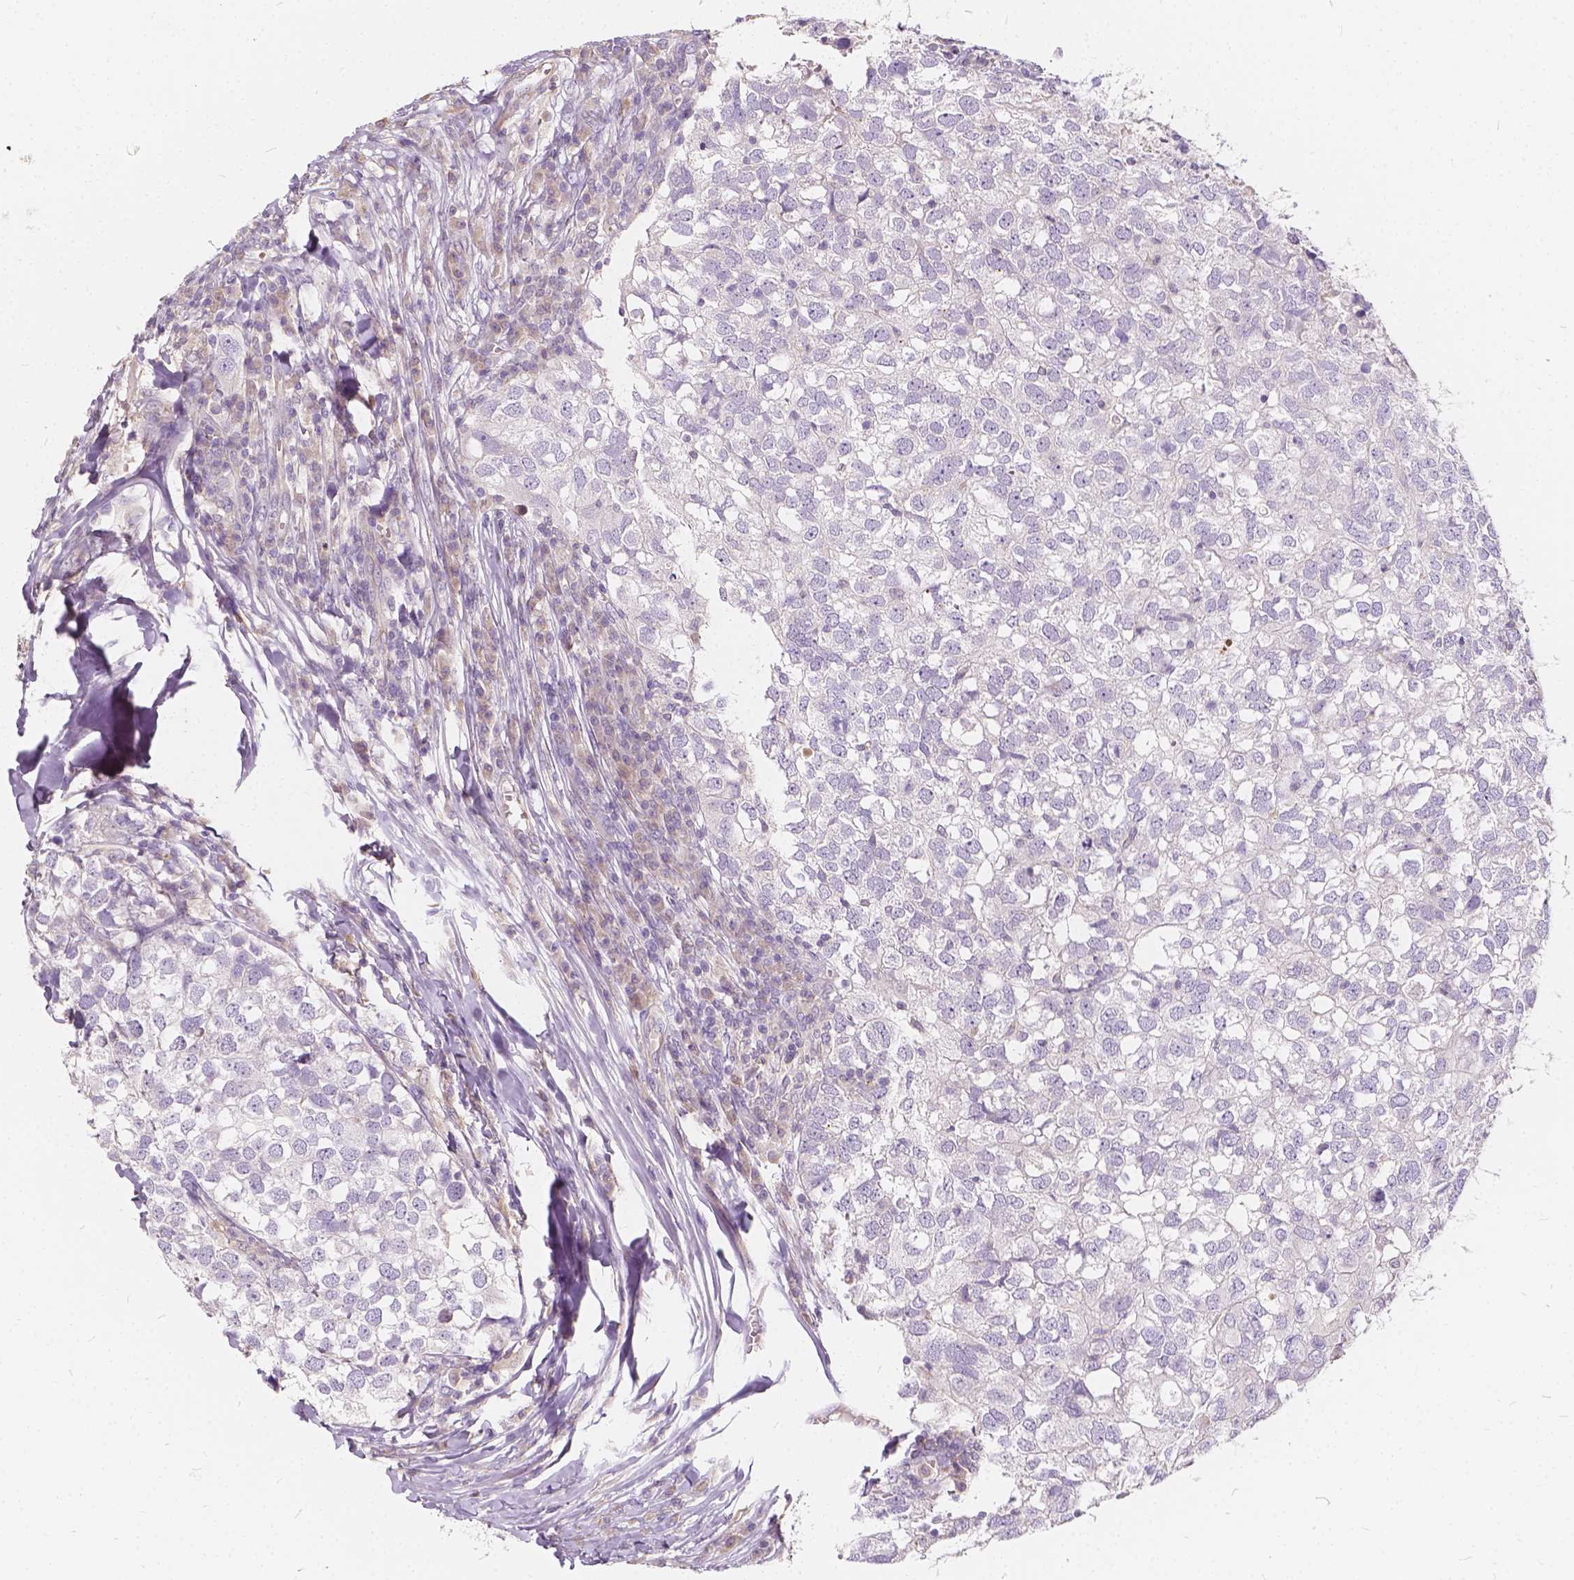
{"staining": {"intensity": "negative", "quantity": "none", "location": "none"}, "tissue": "breast cancer", "cell_type": "Tumor cells", "image_type": "cancer", "snomed": [{"axis": "morphology", "description": "Duct carcinoma"}, {"axis": "topography", "description": "Breast"}], "caption": "Immunohistochemical staining of breast invasive ductal carcinoma shows no significant expression in tumor cells.", "gene": "KIAA0513", "patient": {"sex": "female", "age": 30}}